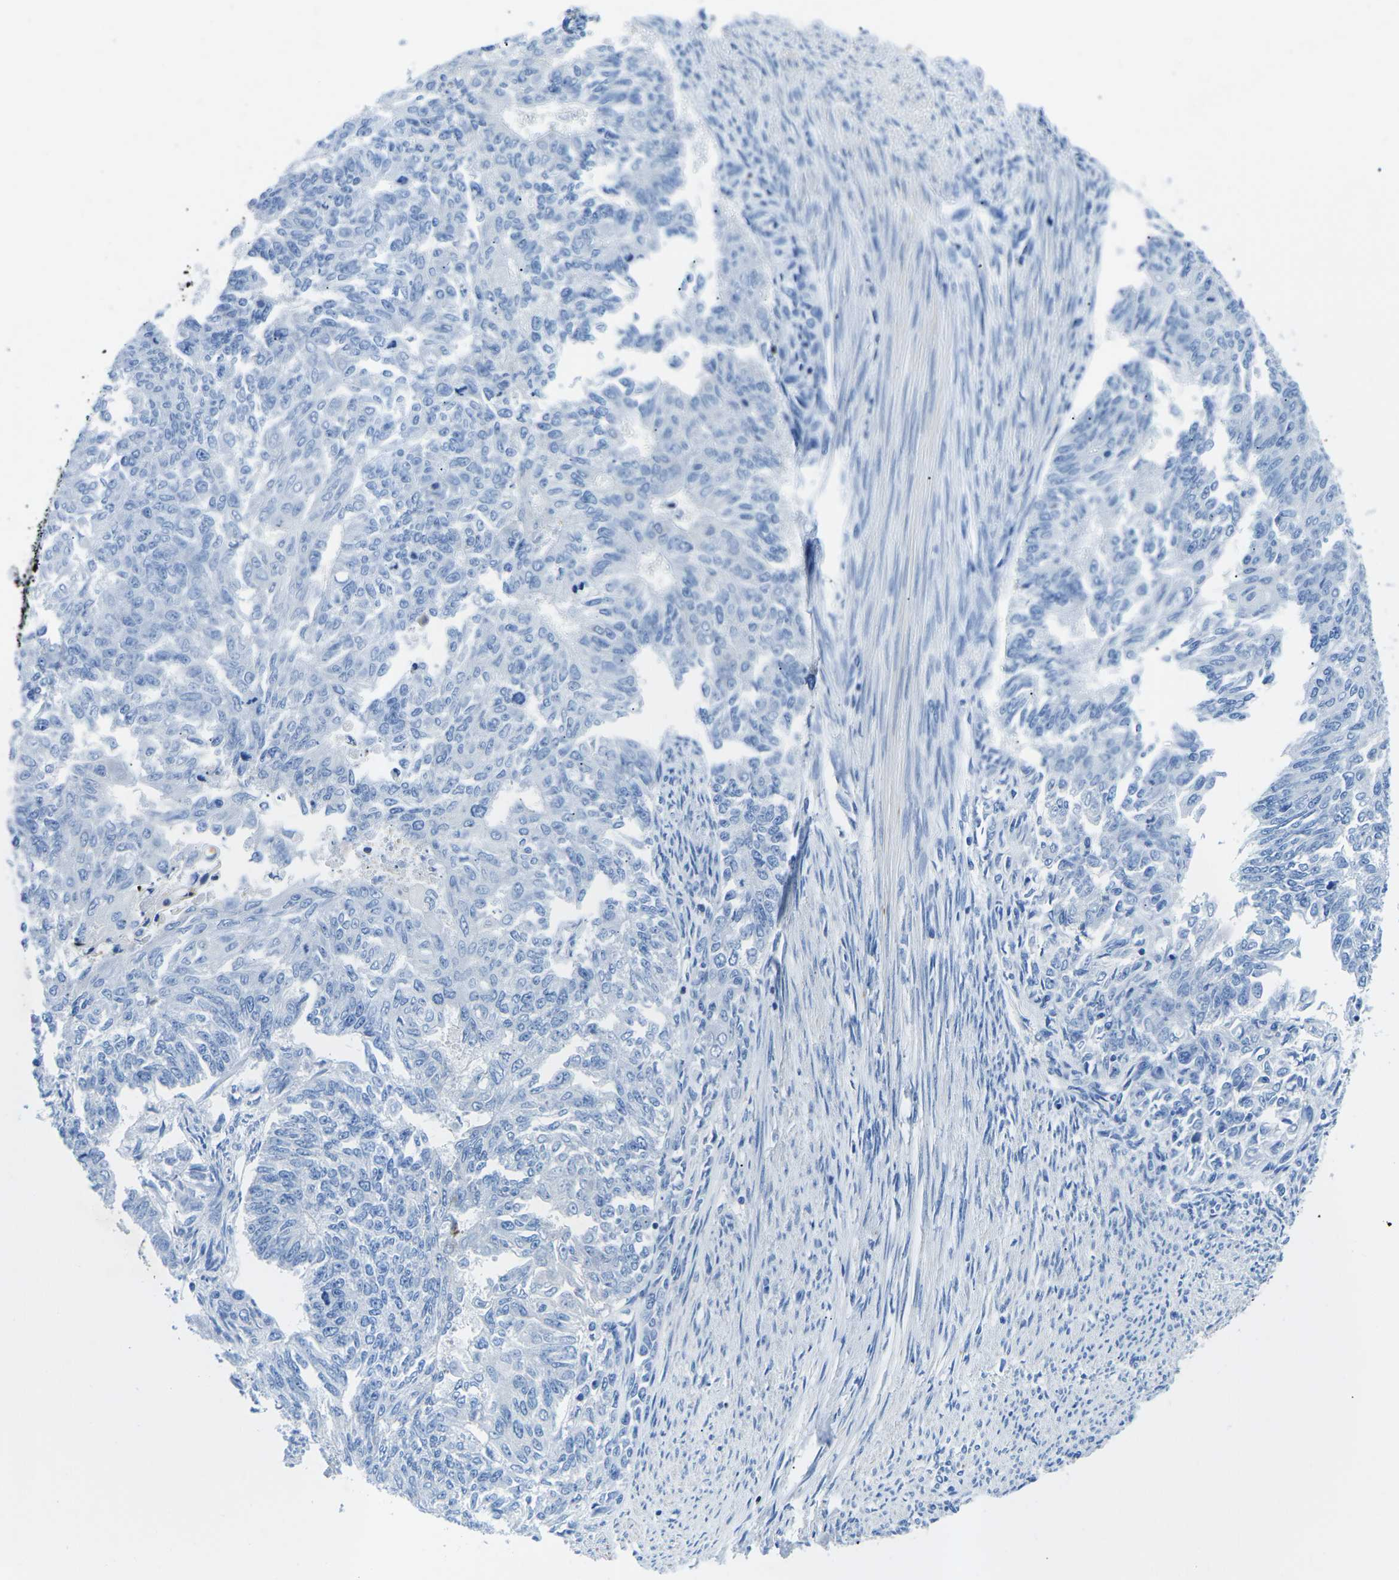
{"staining": {"intensity": "negative", "quantity": "none", "location": "none"}, "tissue": "endometrial cancer", "cell_type": "Tumor cells", "image_type": "cancer", "snomed": [{"axis": "morphology", "description": "Adenocarcinoma, NOS"}, {"axis": "topography", "description": "Endometrium"}], "caption": "Immunohistochemical staining of endometrial adenocarcinoma exhibits no significant expression in tumor cells. (IHC, brightfield microscopy, high magnification).", "gene": "MC4R", "patient": {"sex": "female", "age": 32}}